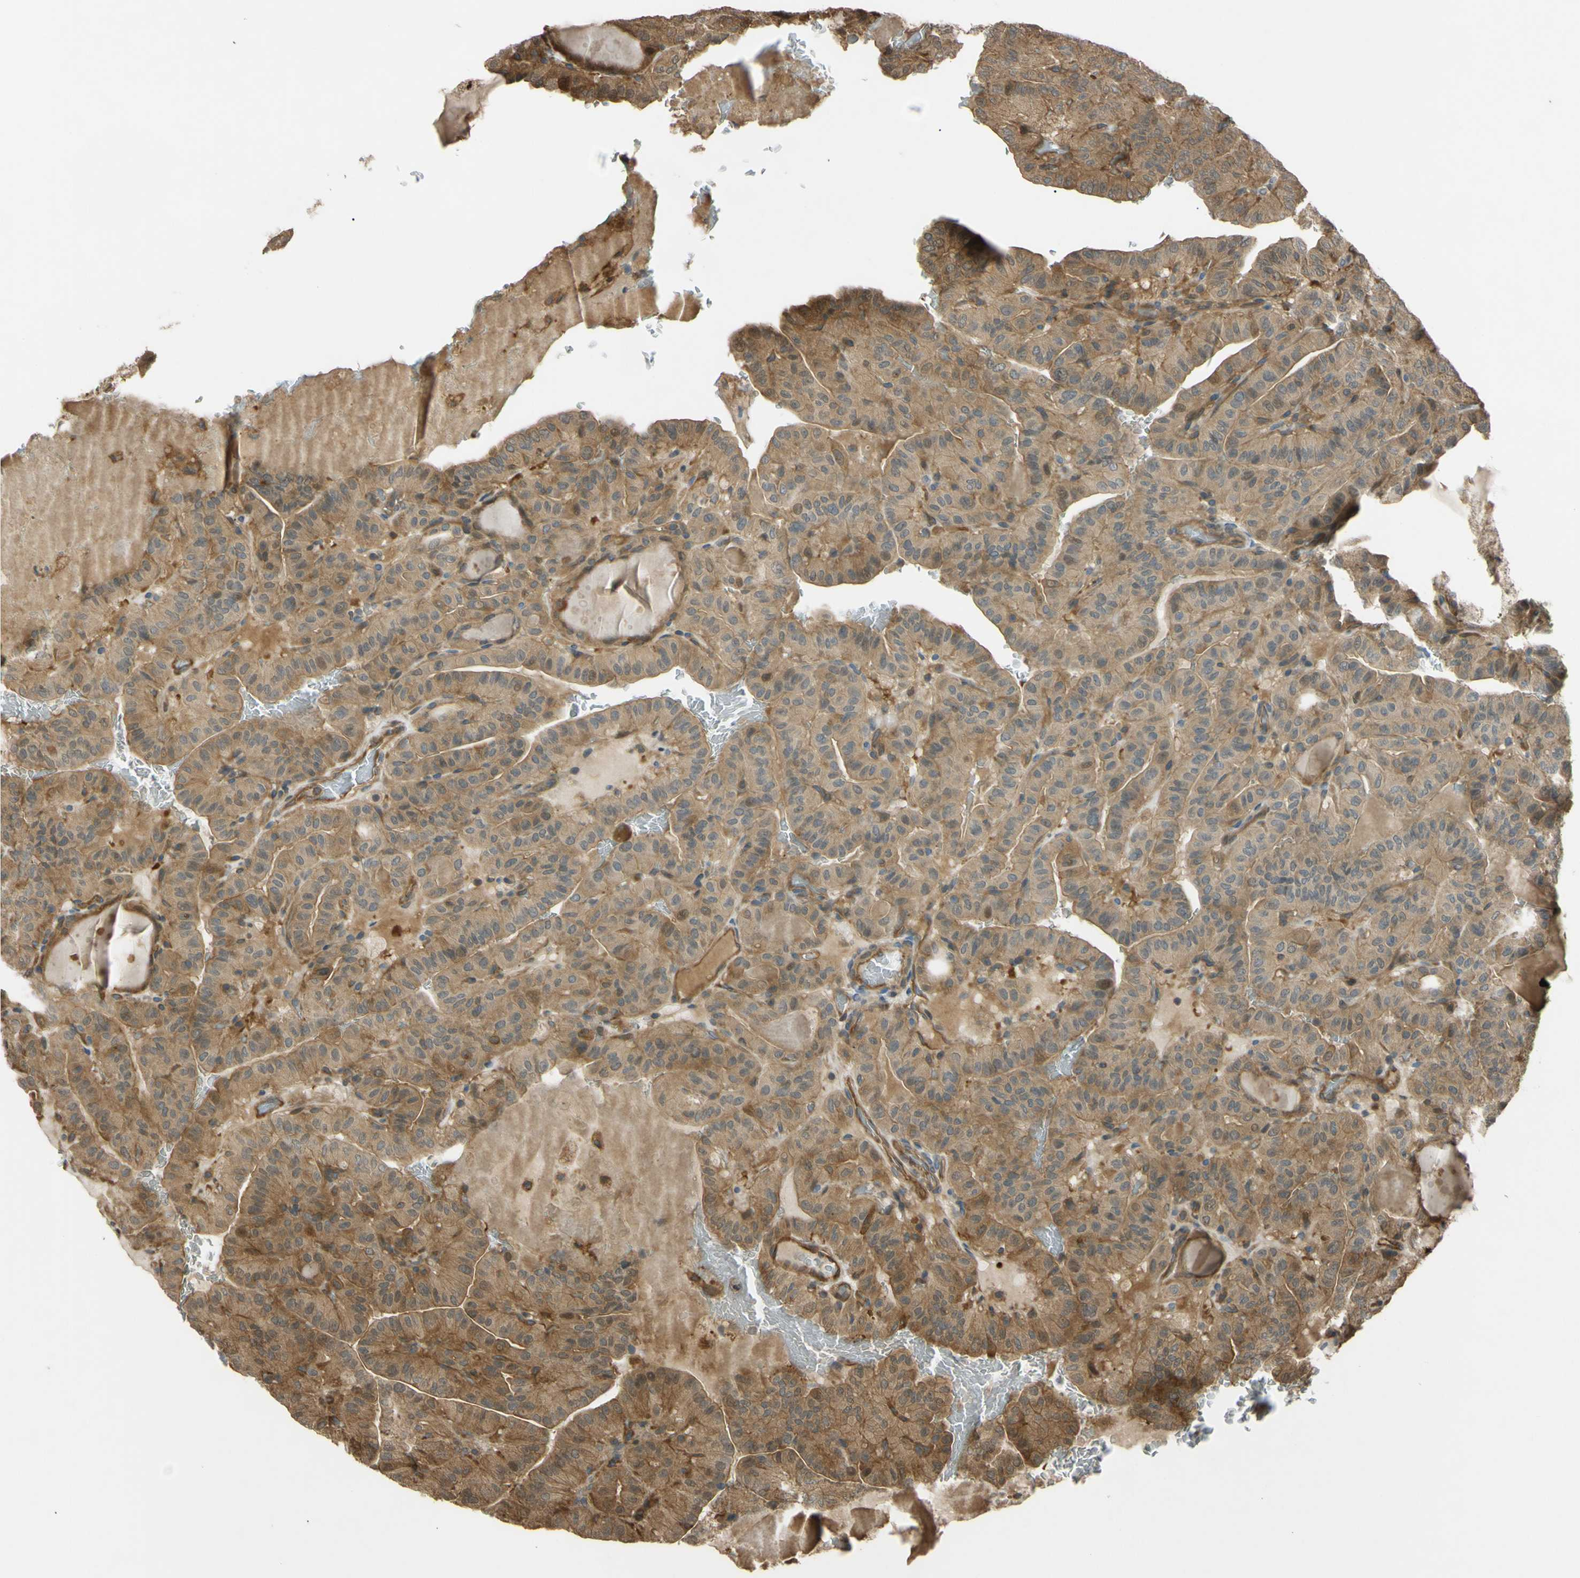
{"staining": {"intensity": "moderate", "quantity": ">75%", "location": "cytoplasmic/membranous"}, "tissue": "thyroid cancer", "cell_type": "Tumor cells", "image_type": "cancer", "snomed": [{"axis": "morphology", "description": "Papillary adenocarcinoma, NOS"}, {"axis": "topography", "description": "Thyroid gland"}], "caption": "A histopathology image of human thyroid cancer stained for a protein shows moderate cytoplasmic/membranous brown staining in tumor cells.", "gene": "FLII", "patient": {"sex": "male", "age": 77}}